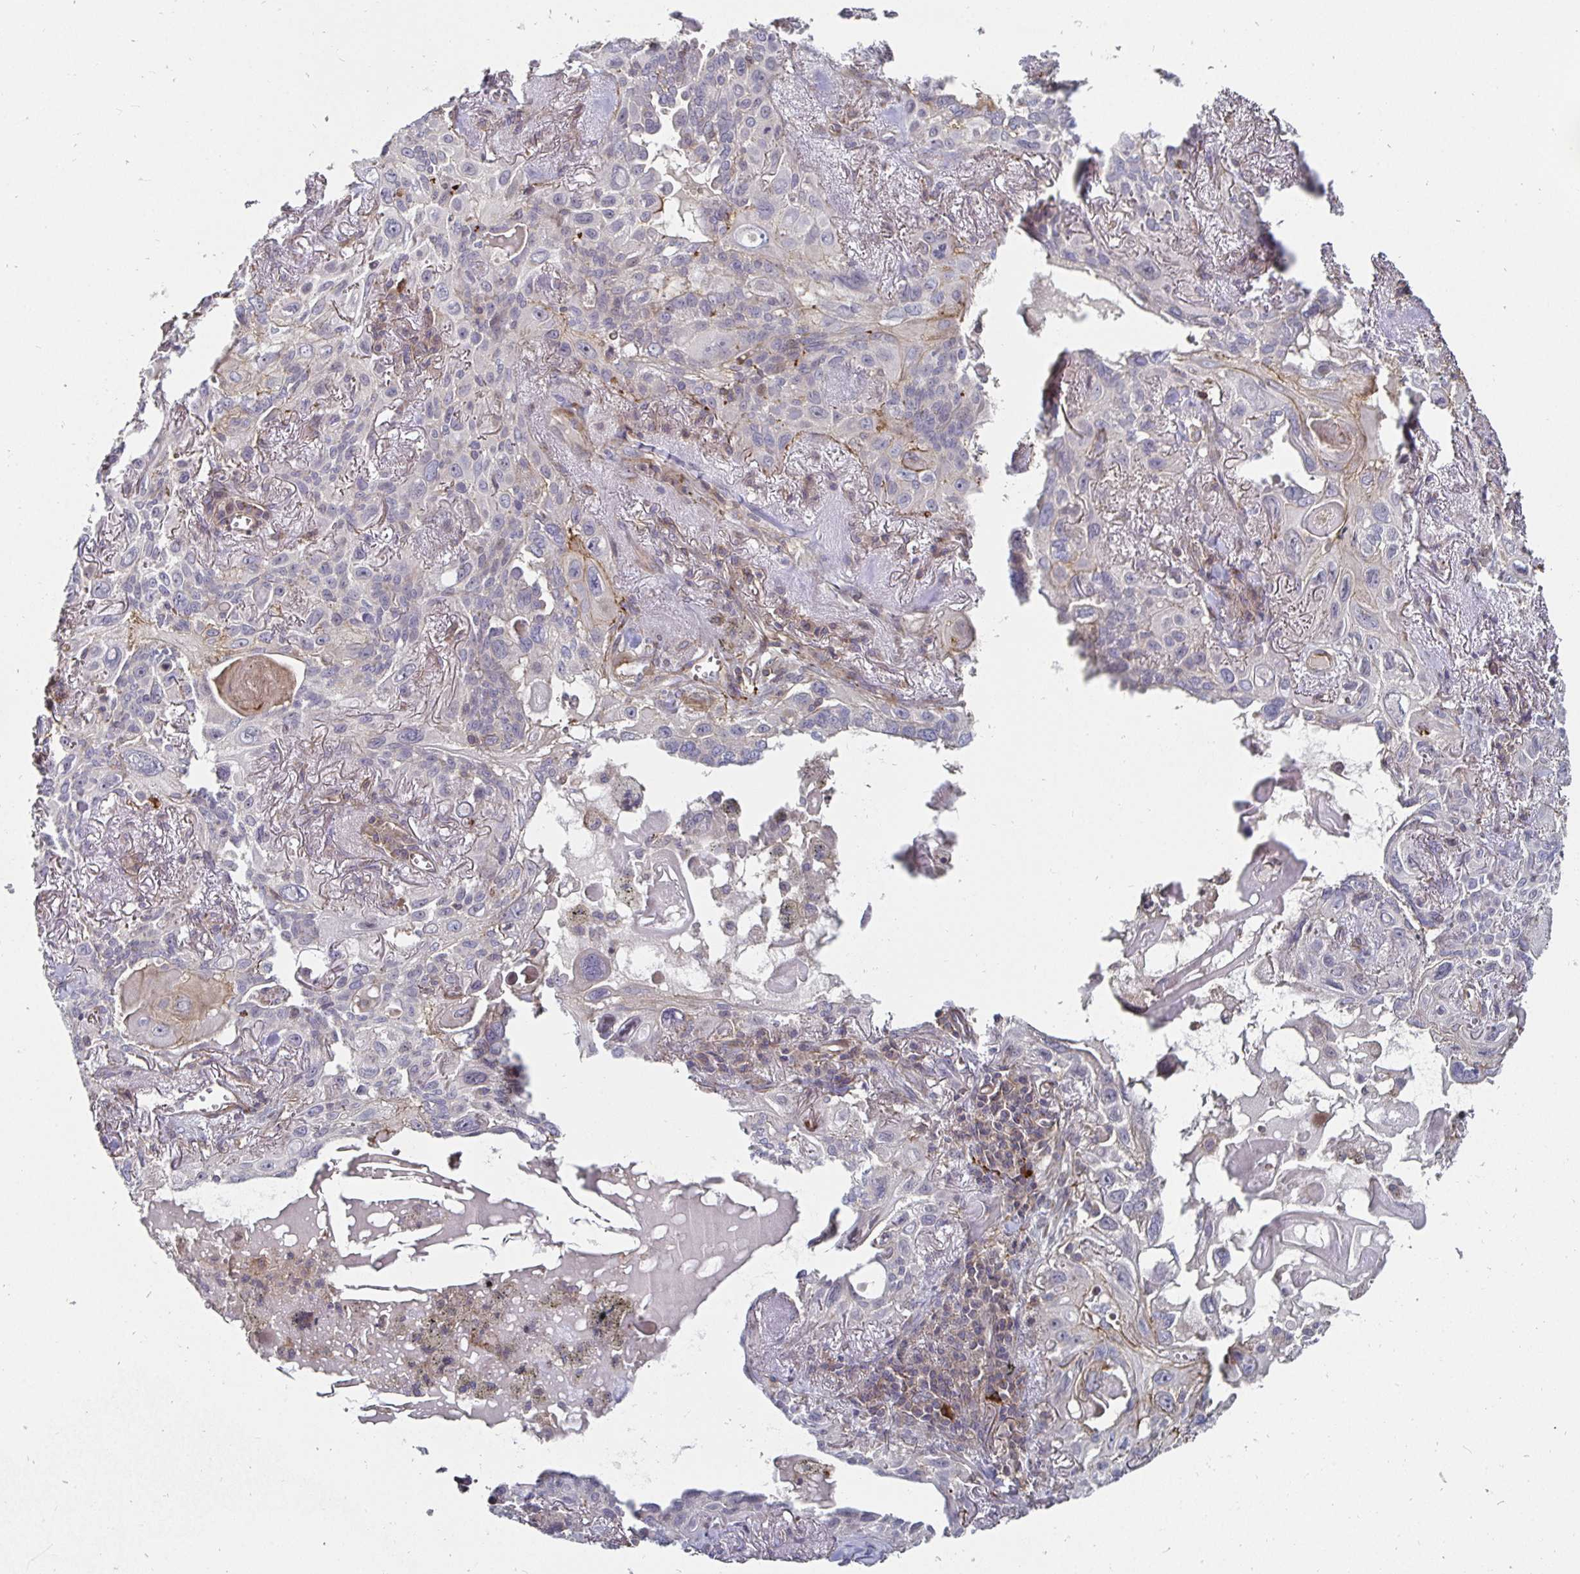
{"staining": {"intensity": "negative", "quantity": "none", "location": "none"}, "tissue": "lung cancer", "cell_type": "Tumor cells", "image_type": "cancer", "snomed": [{"axis": "morphology", "description": "Squamous cell carcinoma, NOS"}, {"axis": "topography", "description": "Lung"}], "caption": "Immunohistochemical staining of lung cancer (squamous cell carcinoma) displays no significant expression in tumor cells.", "gene": "GJA4", "patient": {"sex": "male", "age": 79}}